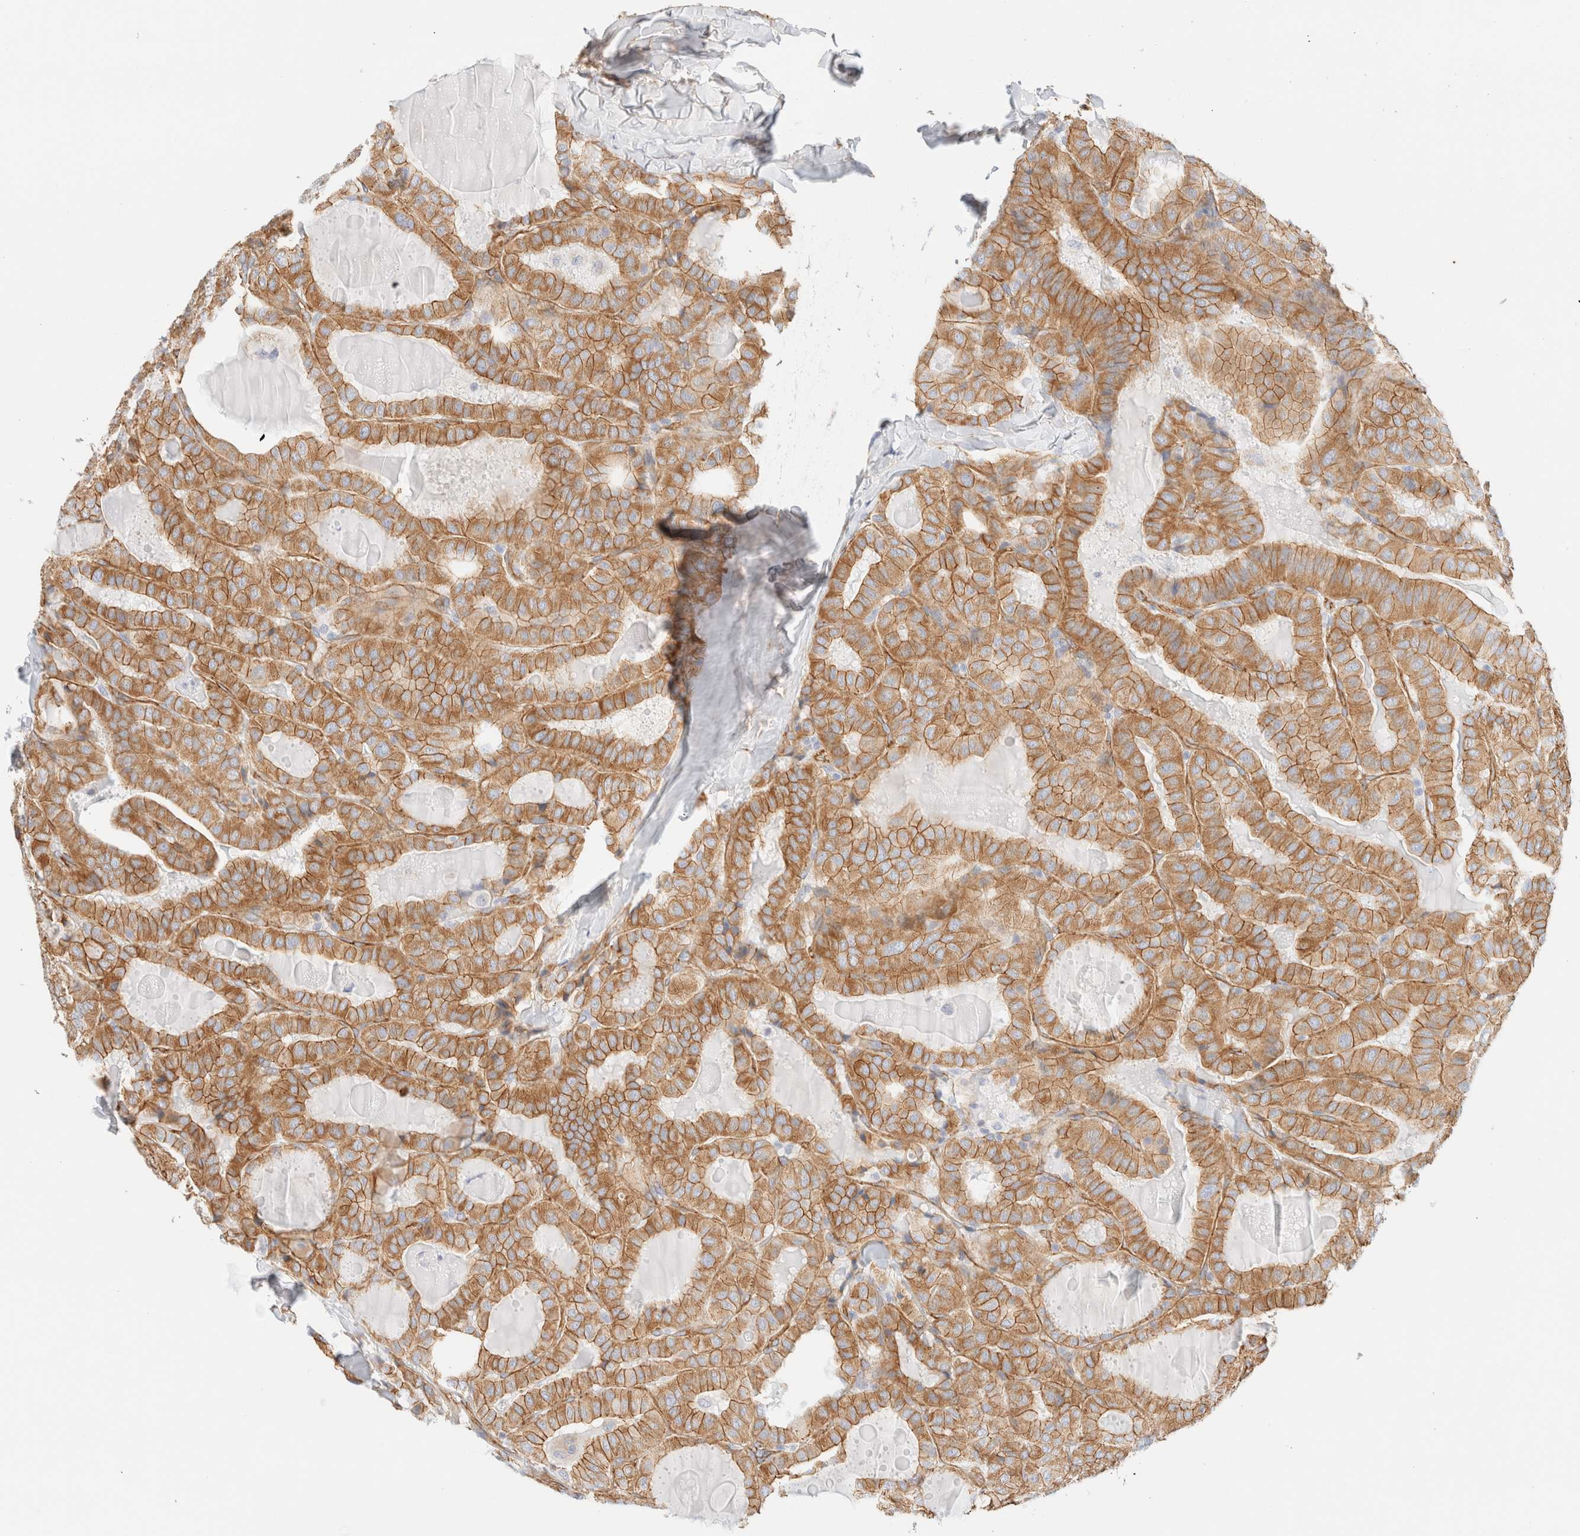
{"staining": {"intensity": "moderate", "quantity": ">75%", "location": "cytoplasmic/membranous"}, "tissue": "thyroid cancer", "cell_type": "Tumor cells", "image_type": "cancer", "snomed": [{"axis": "morphology", "description": "Papillary adenocarcinoma, NOS"}, {"axis": "topography", "description": "Thyroid gland"}], "caption": "A brown stain highlights moderate cytoplasmic/membranous positivity of a protein in human thyroid papillary adenocarcinoma tumor cells.", "gene": "CYB5R4", "patient": {"sex": "male", "age": 77}}